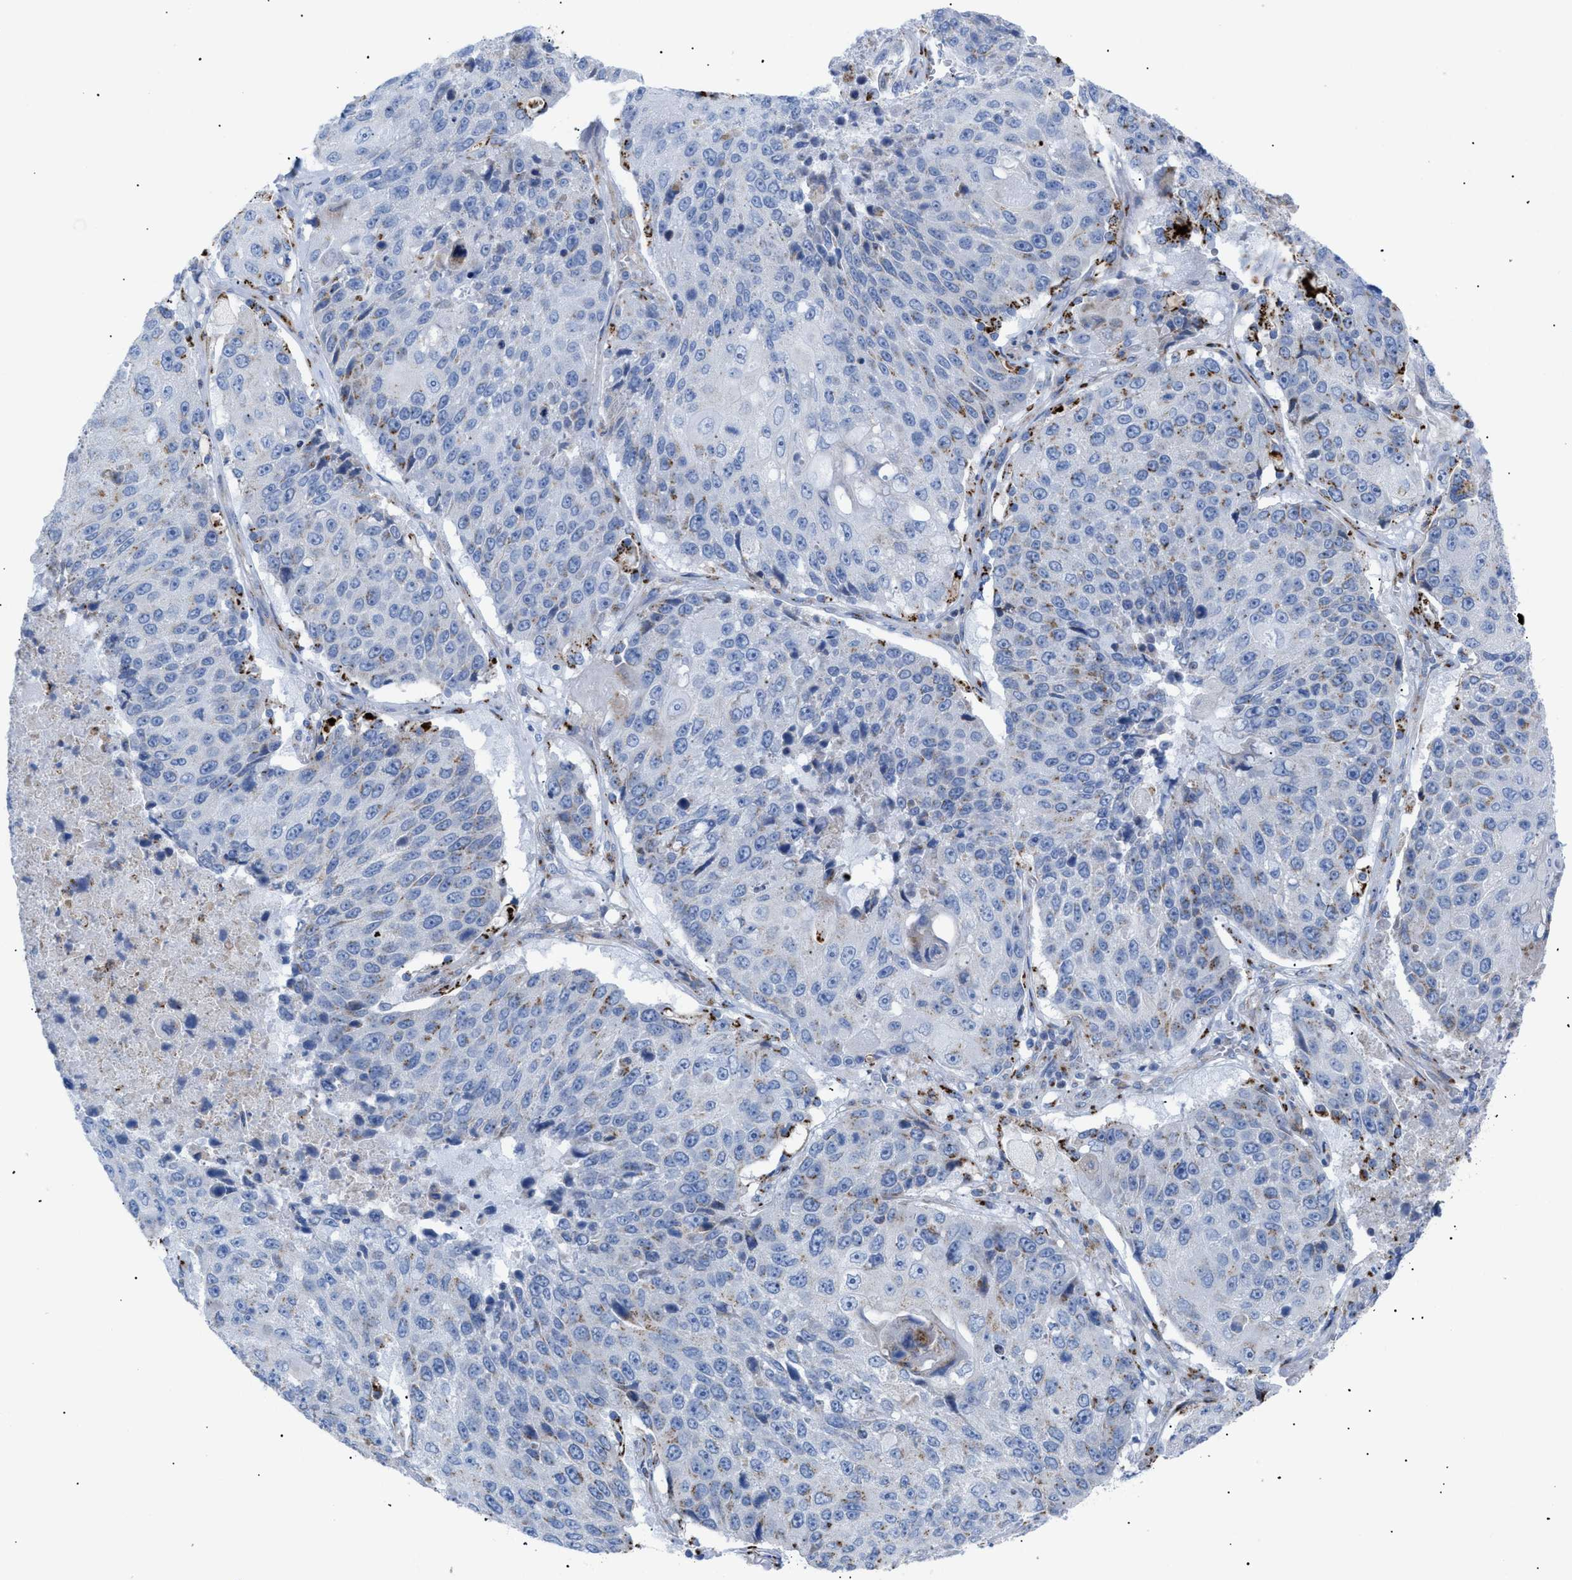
{"staining": {"intensity": "moderate", "quantity": "<25%", "location": "cytoplasmic/membranous"}, "tissue": "lung cancer", "cell_type": "Tumor cells", "image_type": "cancer", "snomed": [{"axis": "morphology", "description": "Squamous cell carcinoma, NOS"}, {"axis": "topography", "description": "Lung"}], "caption": "Immunohistochemical staining of lung cancer displays moderate cytoplasmic/membranous protein positivity in about <25% of tumor cells.", "gene": "TMEM17", "patient": {"sex": "male", "age": 61}}